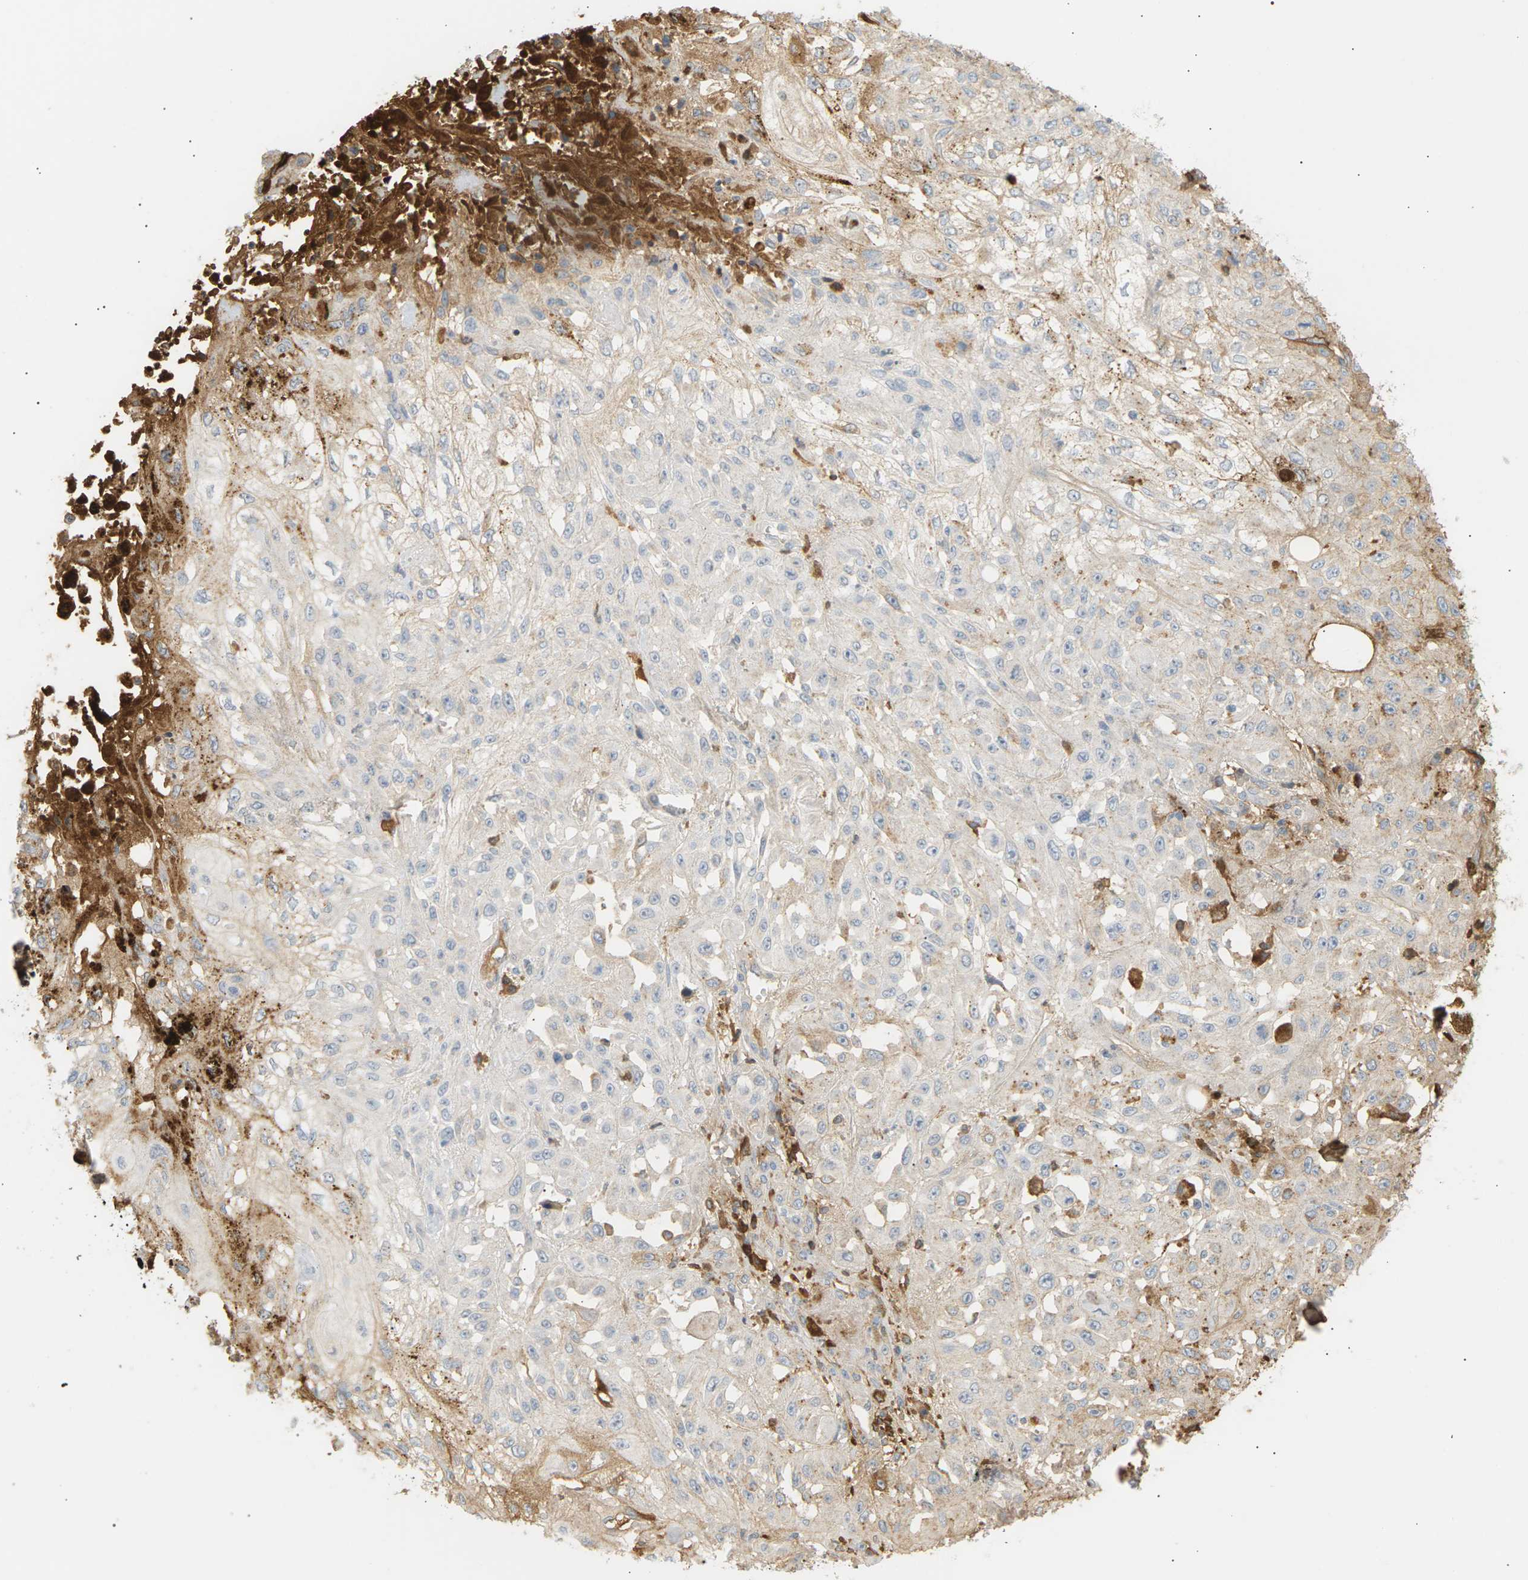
{"staining": {"intensity": "negative", "quantity": "none", "location": "none"}, "tissue": "skin cancer", "cell_type": "Tumor cells", "image_type": "cancer", "snomed": [{"axis": "morphology", "description": "Squamous cell carcinoma, NOS"}, {"axis": "morphology", "description": "Squamous cell carcinoma, metastatic, NOS"}, {"axis": "topography", "description": "Skin"}, {"axis": "topography", "description": "Lymph node"}], "caption": "The micrograph displays no staining of tumor cells in skin cancer (metastatic squamous cell carcinoma).", "gene": "IGLC3", "patient": {"sex": "male", "age": 75}}